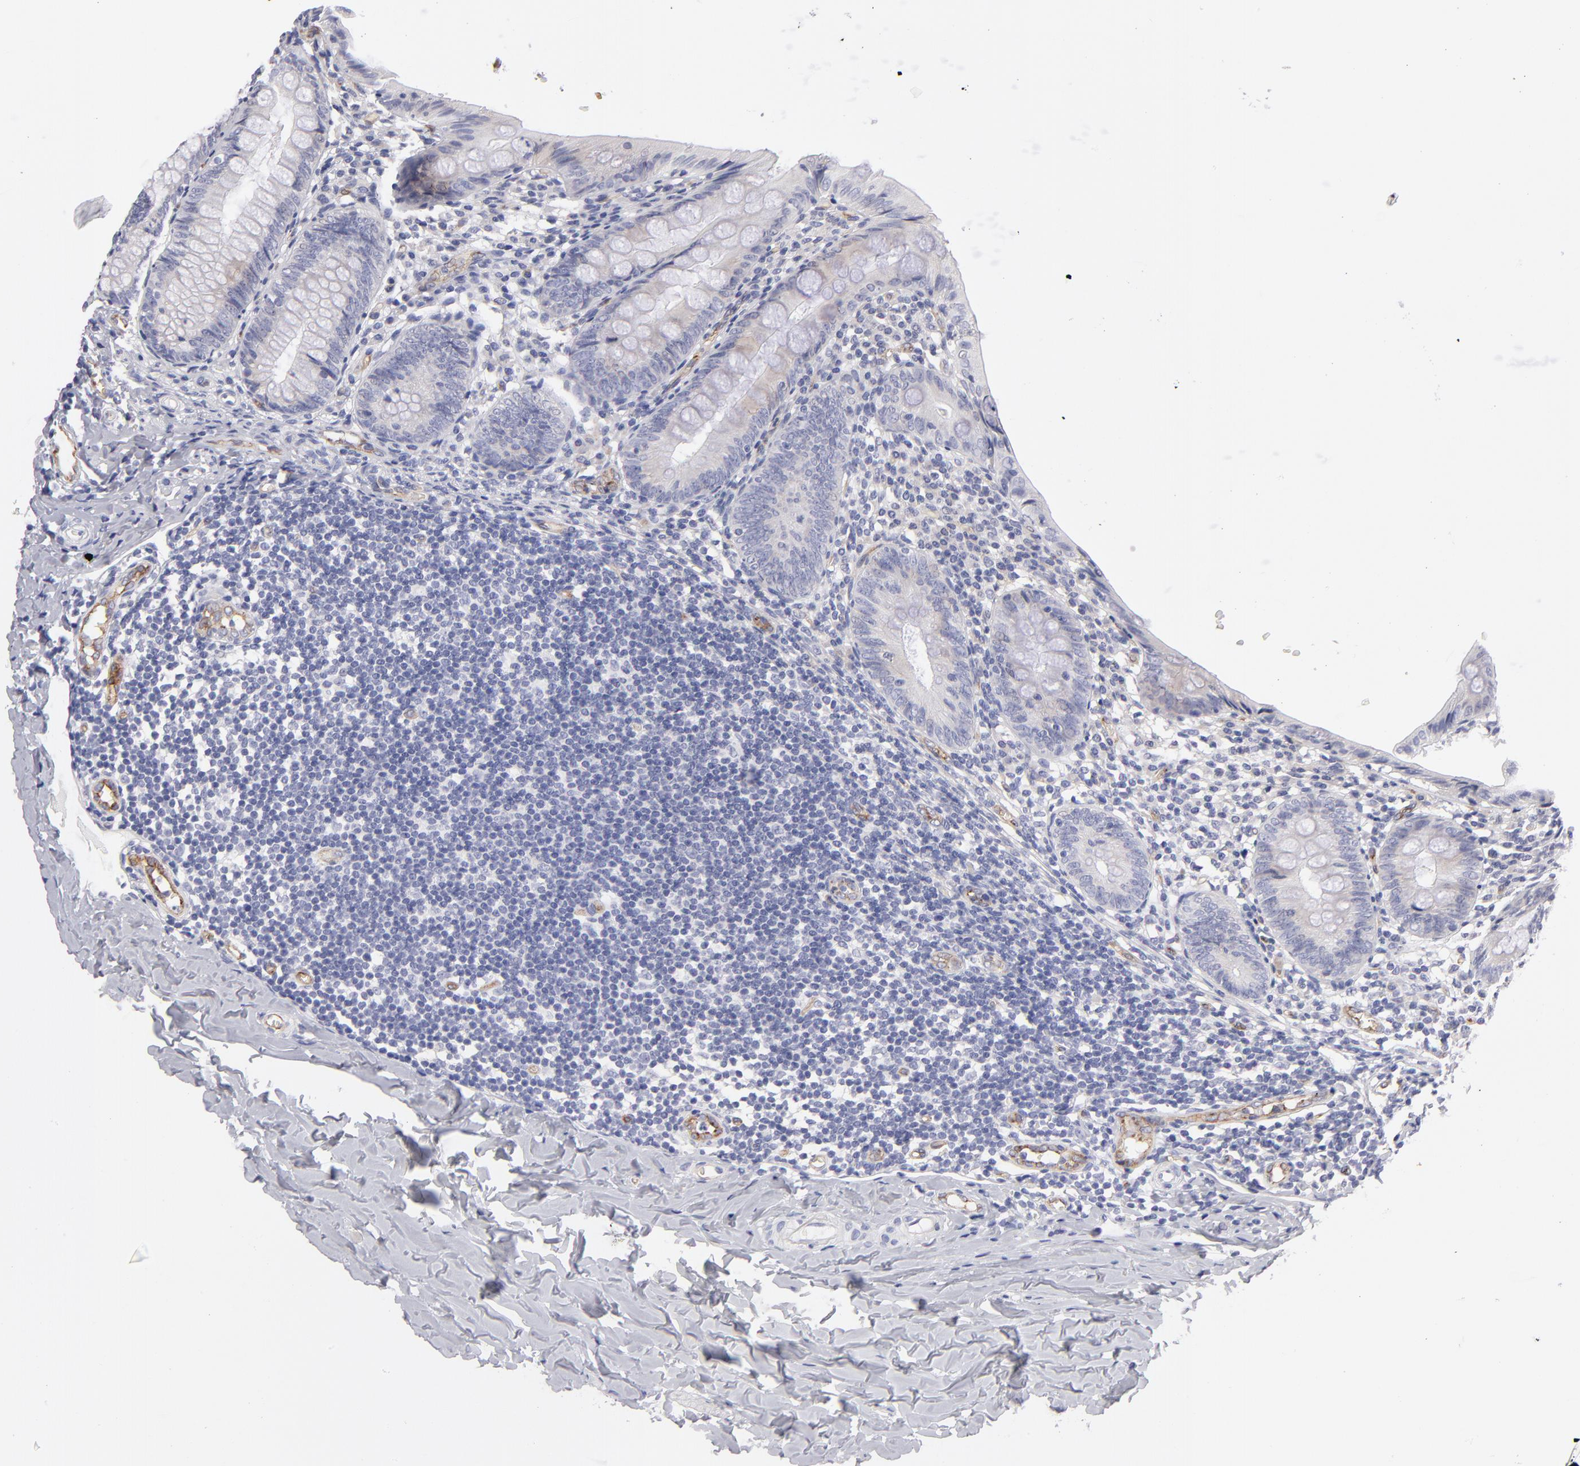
{"staining": {"intensity": "negative", "quantity": "none", "location": "none"}, "tissue": "appendix", "cell_type": "Glandular cells", "image_type": "normal", "snomed": [{"axis": "morphology", "description": "Normal tissue, NOS"}, {"axis": "topography", "description": "Appendix"}], "caption": "High magnification brightfield microscopy of unremarkable appendix stained with DAB (brown) and counterstained with hematoxylin (blue): glandular cells show no significant staining. (Brightfield microscopy of DAB immunohistochemistry (IHC) at high magnification).", "gene": "PLVAP", "patient": {"sex": "female", "age": 17}}